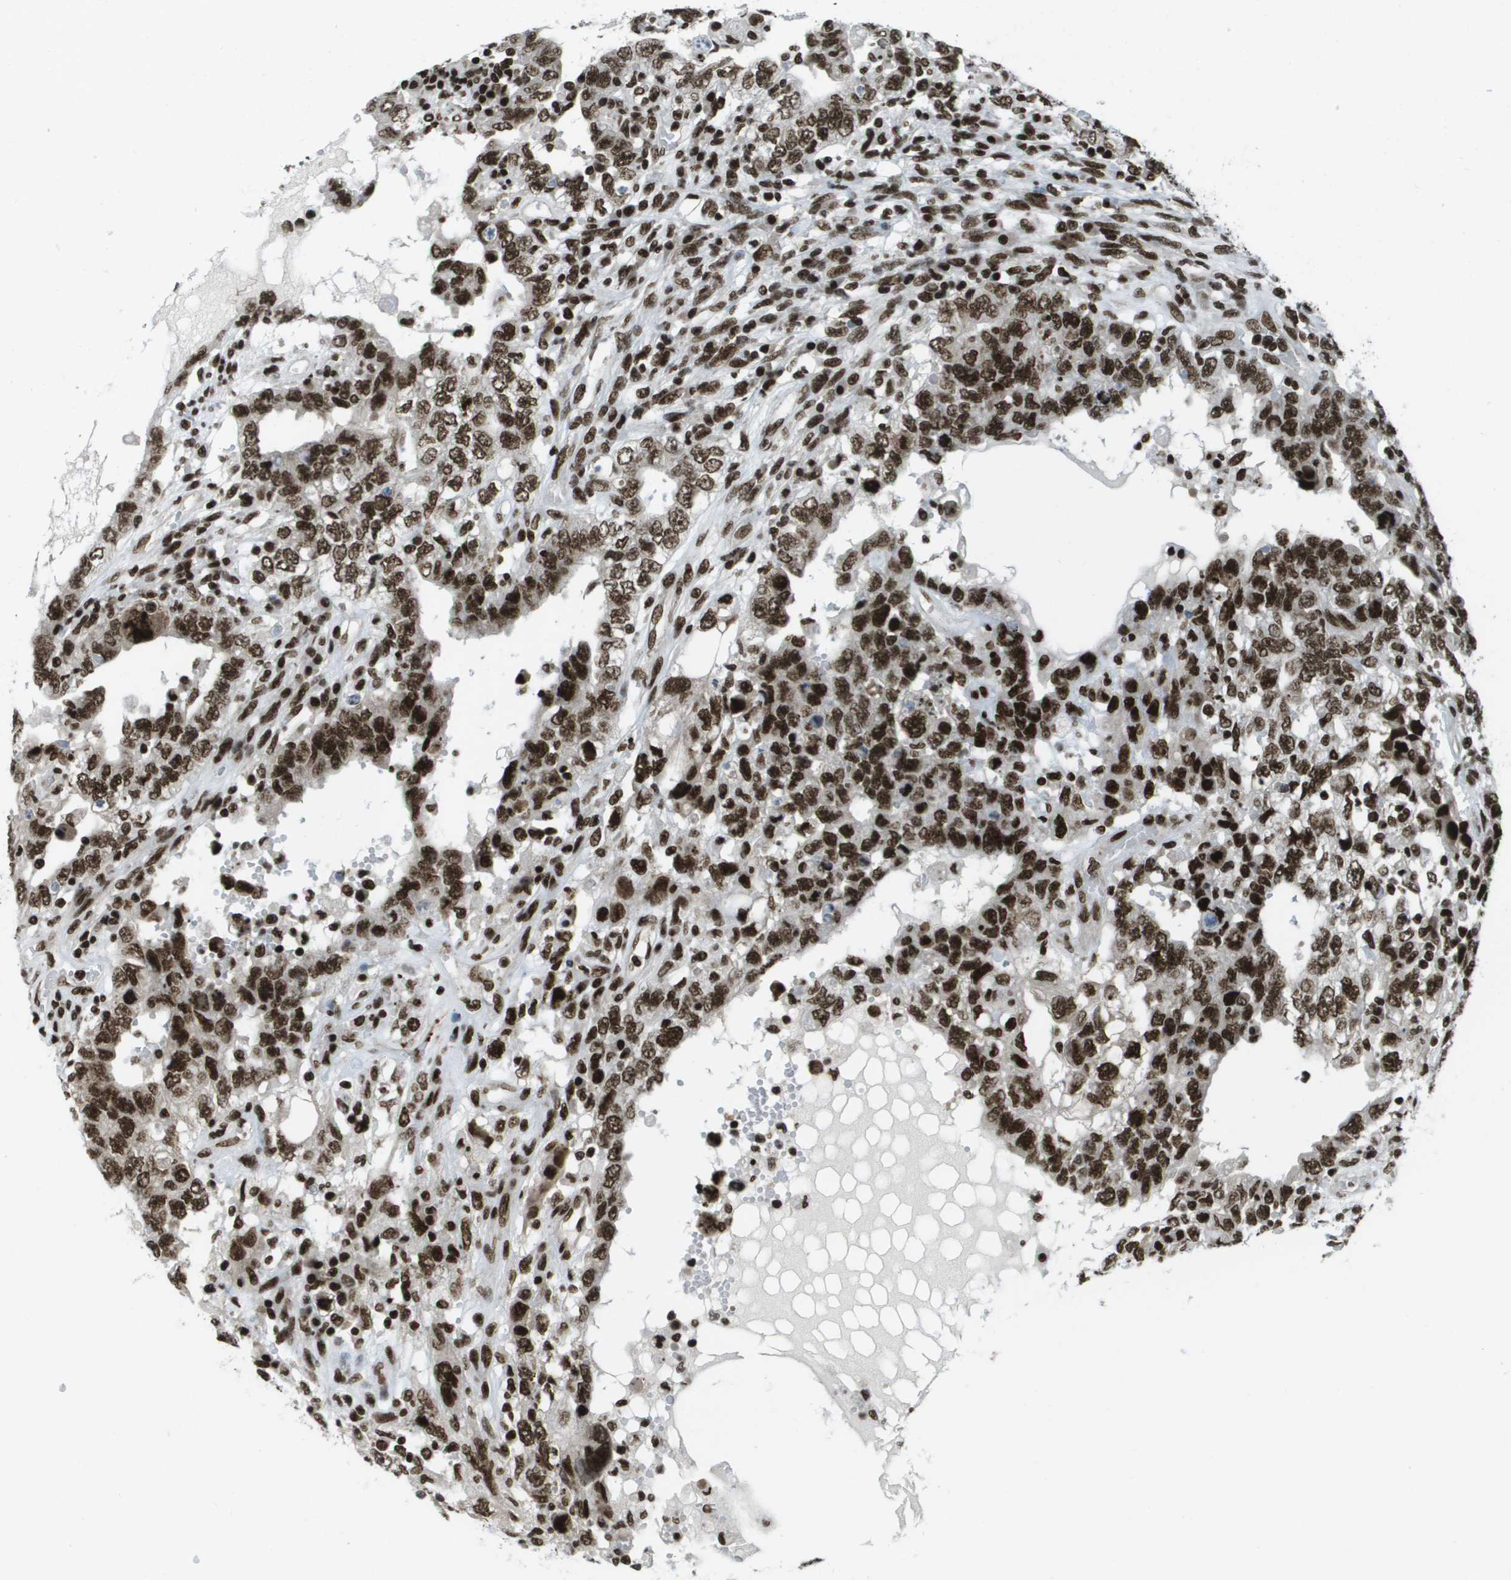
{"staining": {"intensity": "strong", "quantity": ">75%", "location": "nuclear"}, "tissue": "testis cancer", "cell_type": "Tumor cells", "image_type": "cancer", "snomed": [{"axis": "morphology", "description": "Carcinoma, Embryonal, NOS"}, {"axis": "topography", "description": "Testis"}], "caption": "DAB immunohistochemical staining of testis cancer (embryonal carcinoma) shows strong nuclear protein staining in about >75% of tumor cells.", "gene": "GLYR1", "patient": {"sex": "male", "age": 26}}